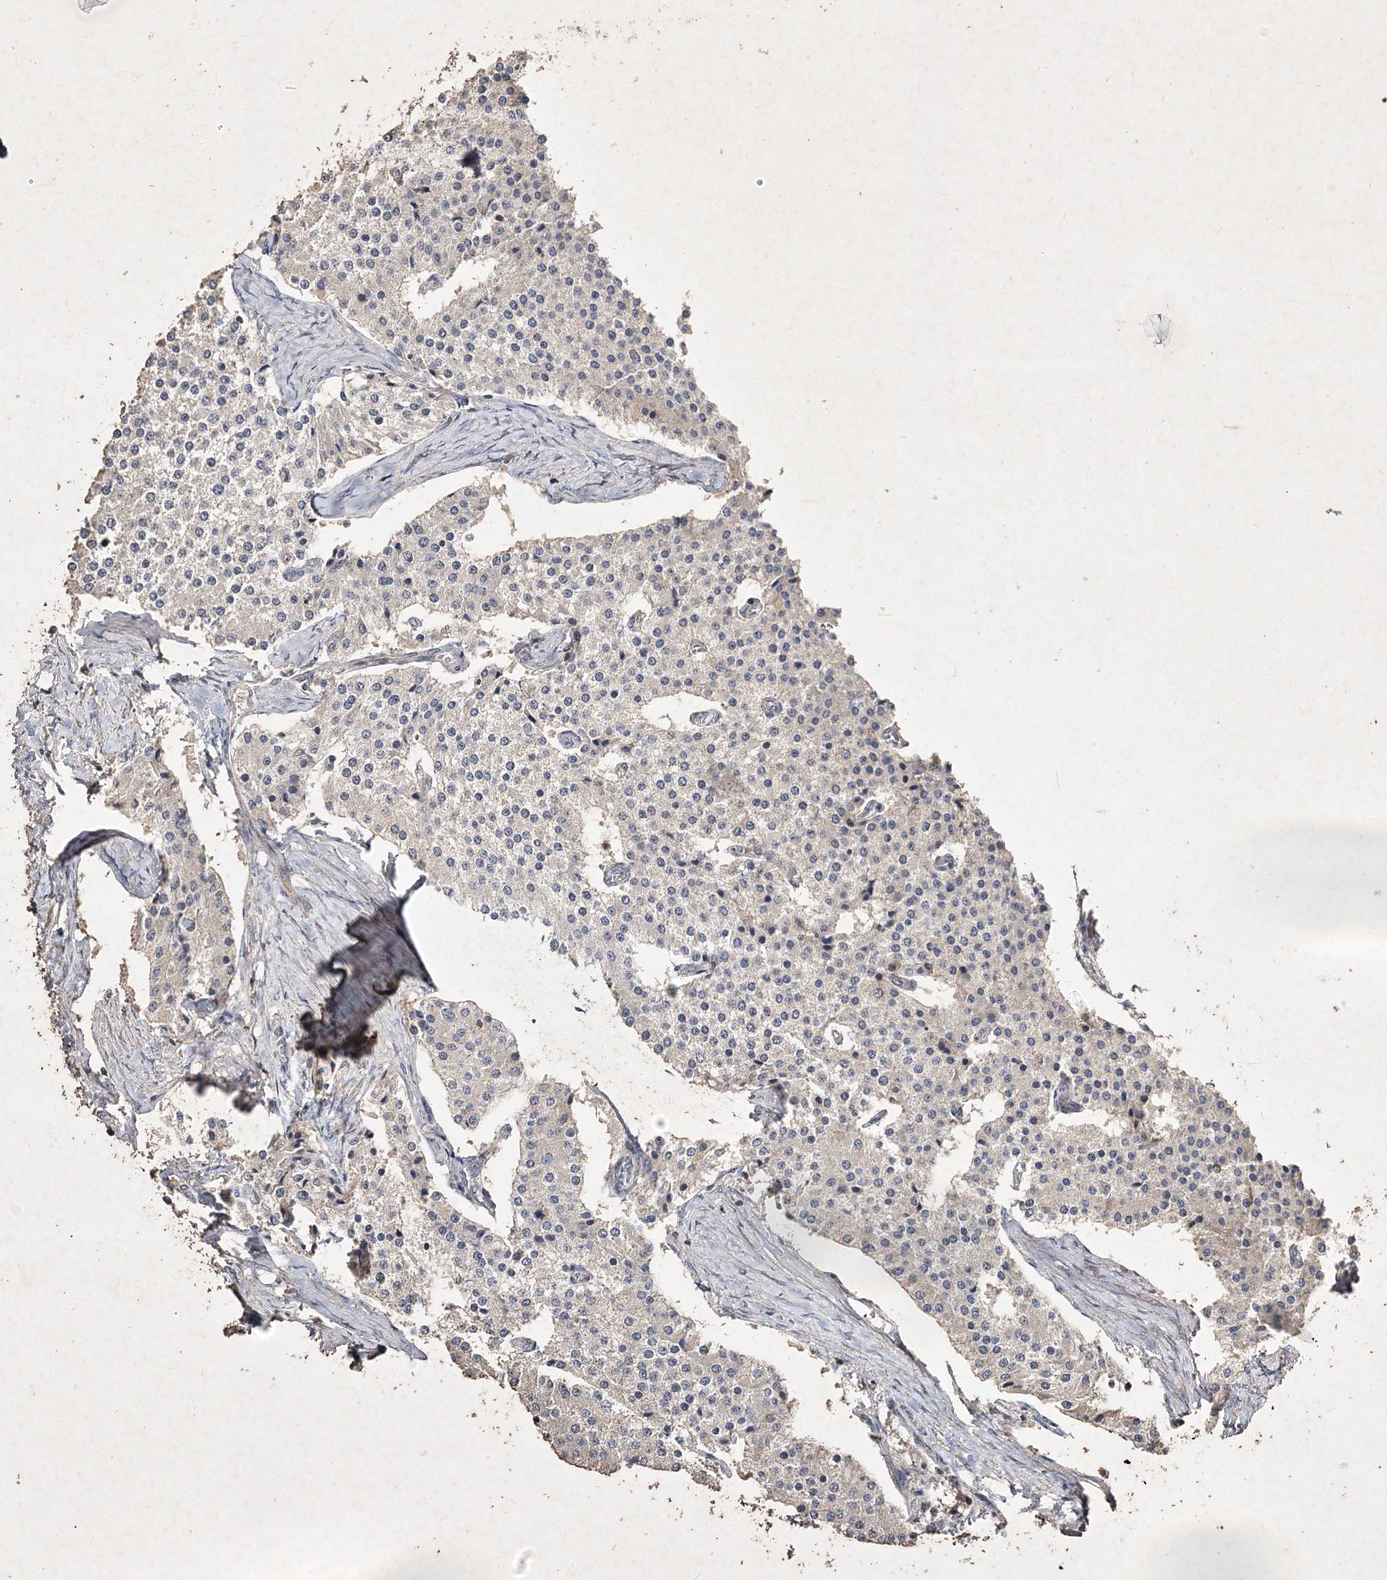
{"staining": {"intensity": "negative", "quantity": "none", "location": "none"}, "tissue": "carcinoid", "cell_type": "Tumor cells", "image_type": "cancer", "snomed": [{"axis": "morphology", "description": "Carcinoid, malignant, NOS"}, {"axis": "topography", "description": "Colon"}], "caption": "The immunohistochemistry (IHC) image has no significant positivity in tumor cells of carcinoid tissue.", "gene": "C3orf38", "patient": {"sex": "female", "age": 52}}